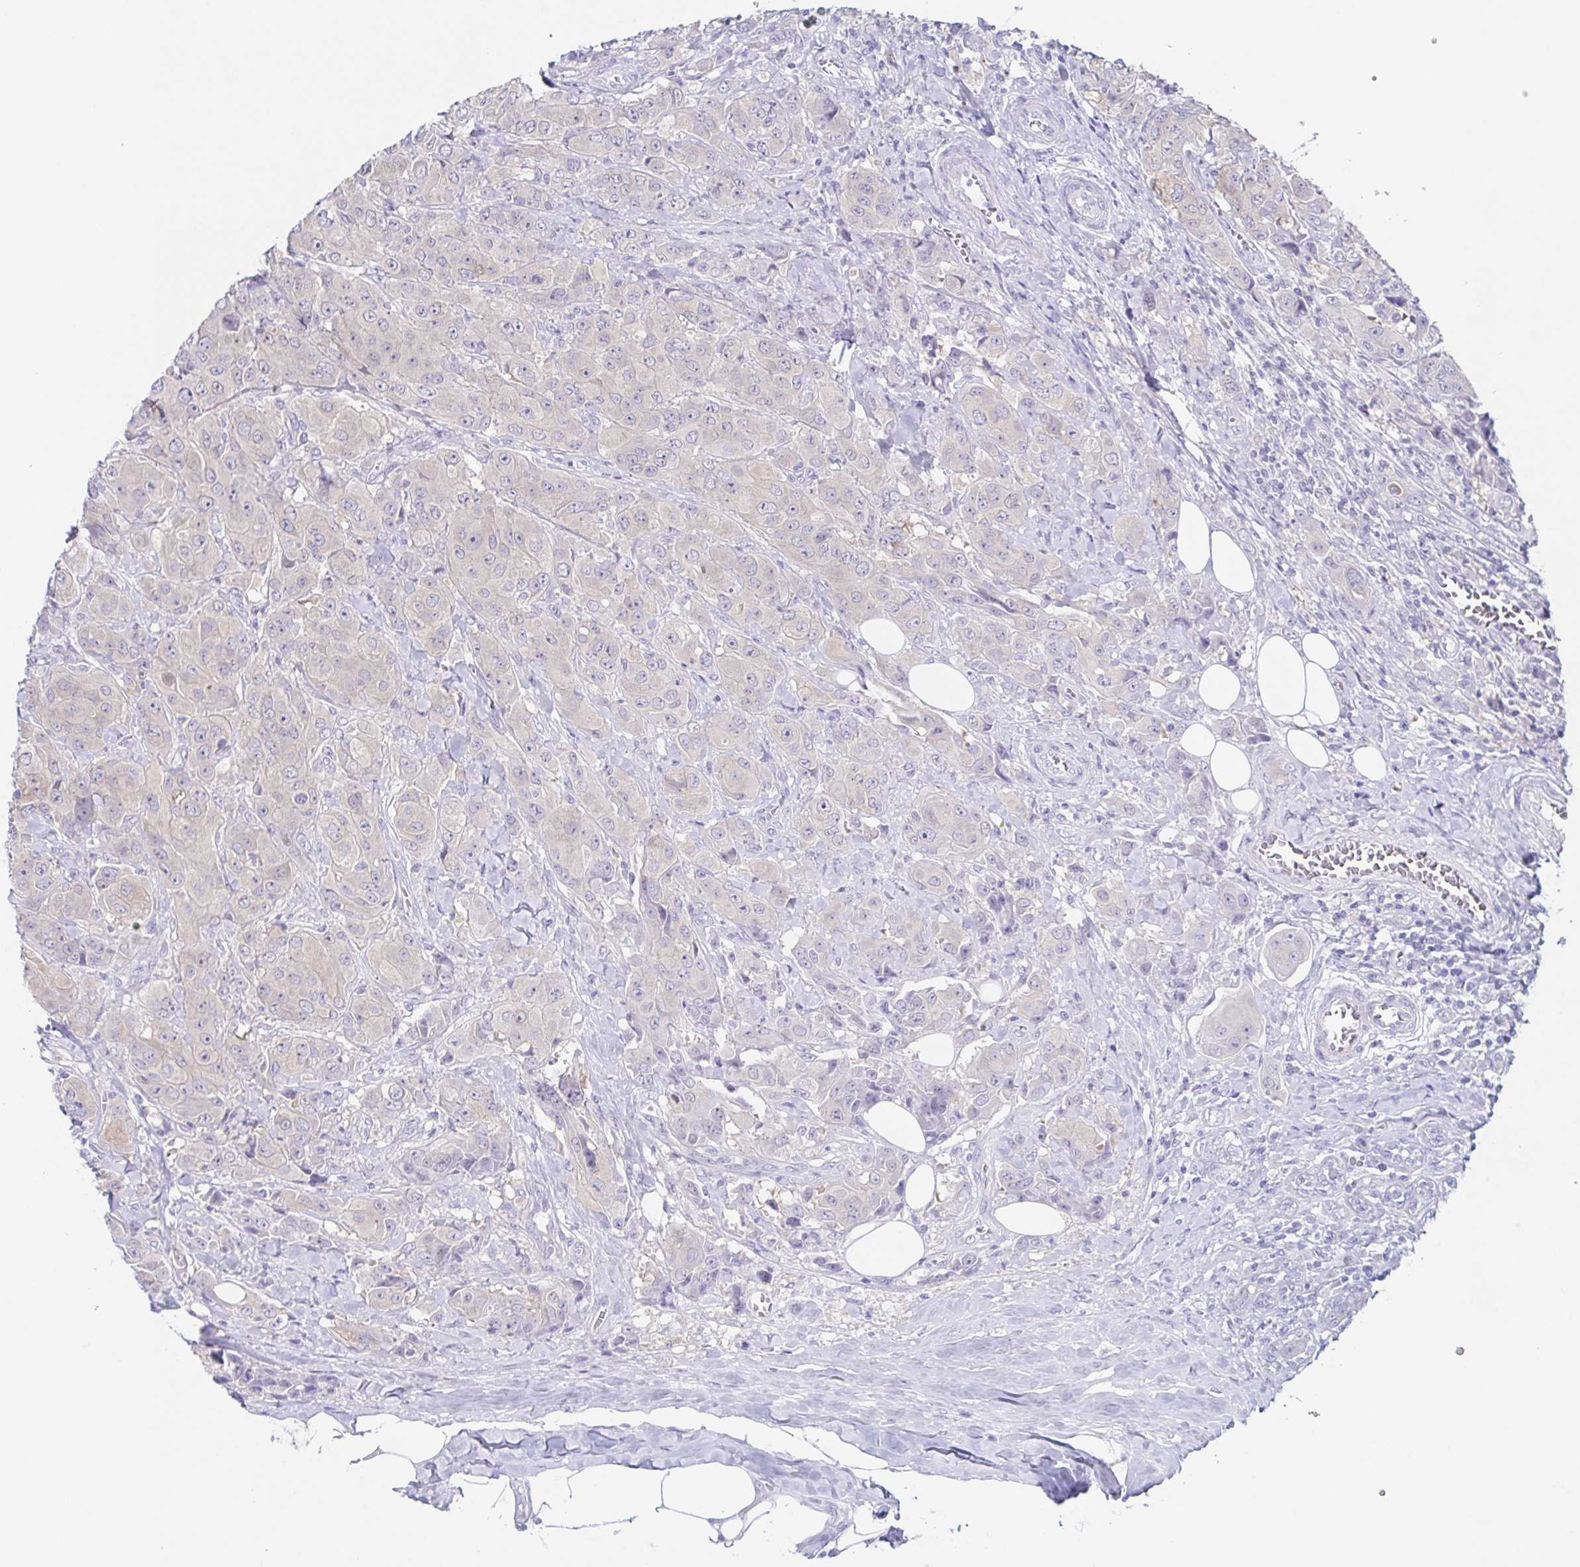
{"staining": {"intensity": "weak", "quantity": "25%-75%", "location": "cytoplasmic/membranous"}, "tissue": "breast cancer", "cell_type": "Tumor cells", "image_type": "cancer", "snomed": [{"axis": "morphology", "description": "Normal tissue, NOS"}, {"axis": "morphology", "description": "Duct carcinoma"}, {"axis": "topography", "description": "Breast"}], "caption": "A high-resolution micrograph shows immunohistochemistry (IHC) staining of breast cancer (invasive ductal carcinoma), which reveals weak cytoplasmic/membranous expression in about 25%-75% of tumor cells.", "gene": "HTR2A", "patient": {"sex": "female", "age": 43}}